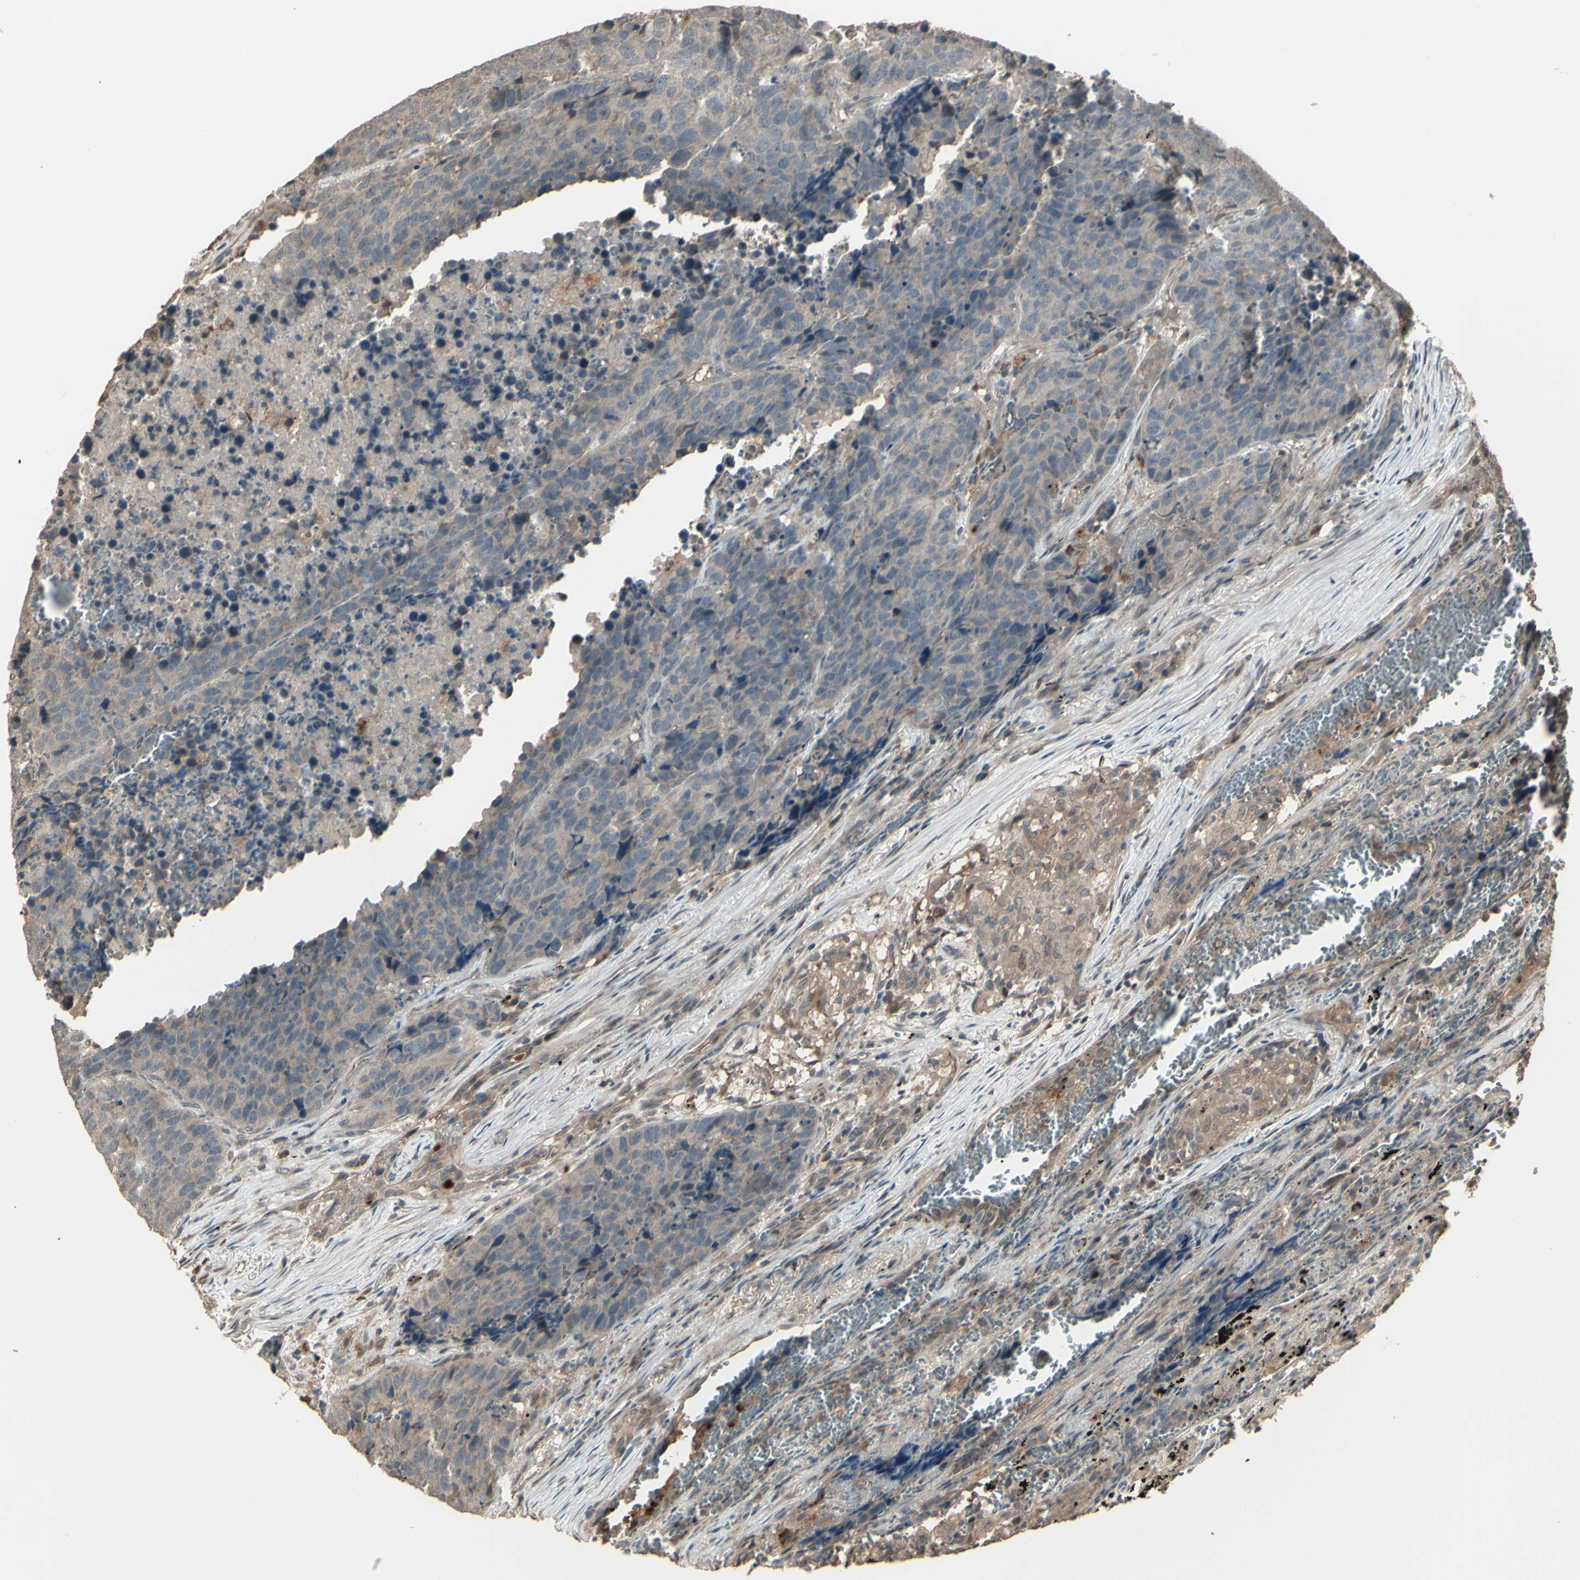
{"staining": {"intensity": "weak", "quantity": ">75%", "location": "cytoplasmic/membranous"}, "tissue": "carcinoid", "cell_type": "Tumor cells", "image_type": "cancer", "snomed": [{"axis": "morphology", "description": "Carcinoid, malignant, NOS"}, {"axis": "topography", "description": "Lung"}], "caption": "Immunohistochemistry (IHC) image of human malignant carcinoid stained for a protein (brown), which demonstrates low levels of weak cytoplasmic/membranous positivity in about >75% of tumor cells.", "gene": "GNAS", "patient": {"sex": "male", "age": 60}}